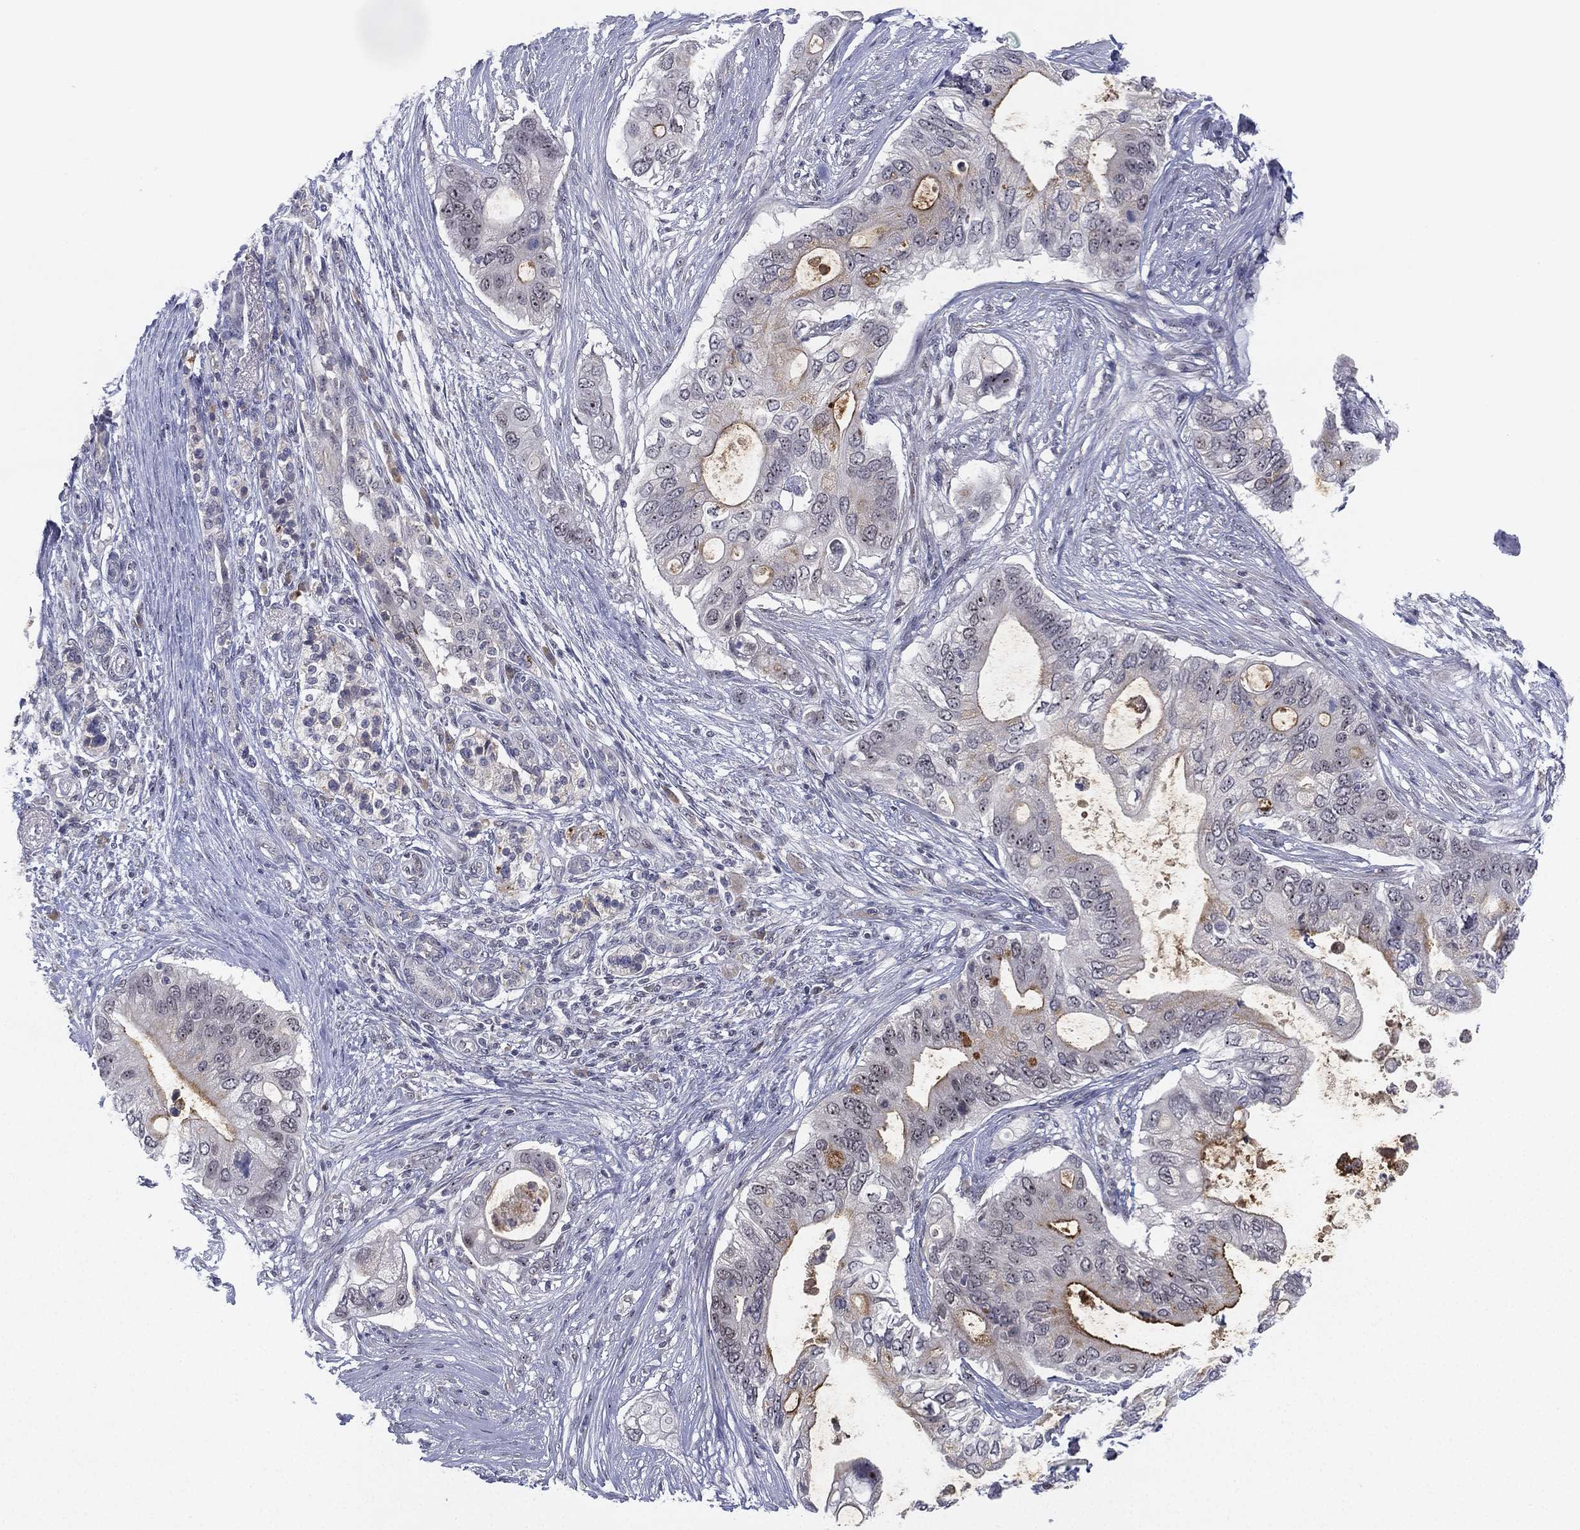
{"staining": {"intensity": "strong", "quantity": "<25%", "location": "cytoplasmic/membranous"}, "tissue": "pancreatic cancer", "cell_type": "Tumor cells", "image_type": "cancer", "snomed": [{"axis": "morphology", "description": "Adenocarcinoma, NOS"}, {"axis": "topography", "description": "Pancreas"}], "caption": "Immunohistochemical staining of pancreatic cancer (adenocarcinoma) displays medium levels of strong cytoplasmic/membranous staining in about <25% of tumor cells.", "gene": "MS4A8", "patient": {"sex": "female", "age": 72}}